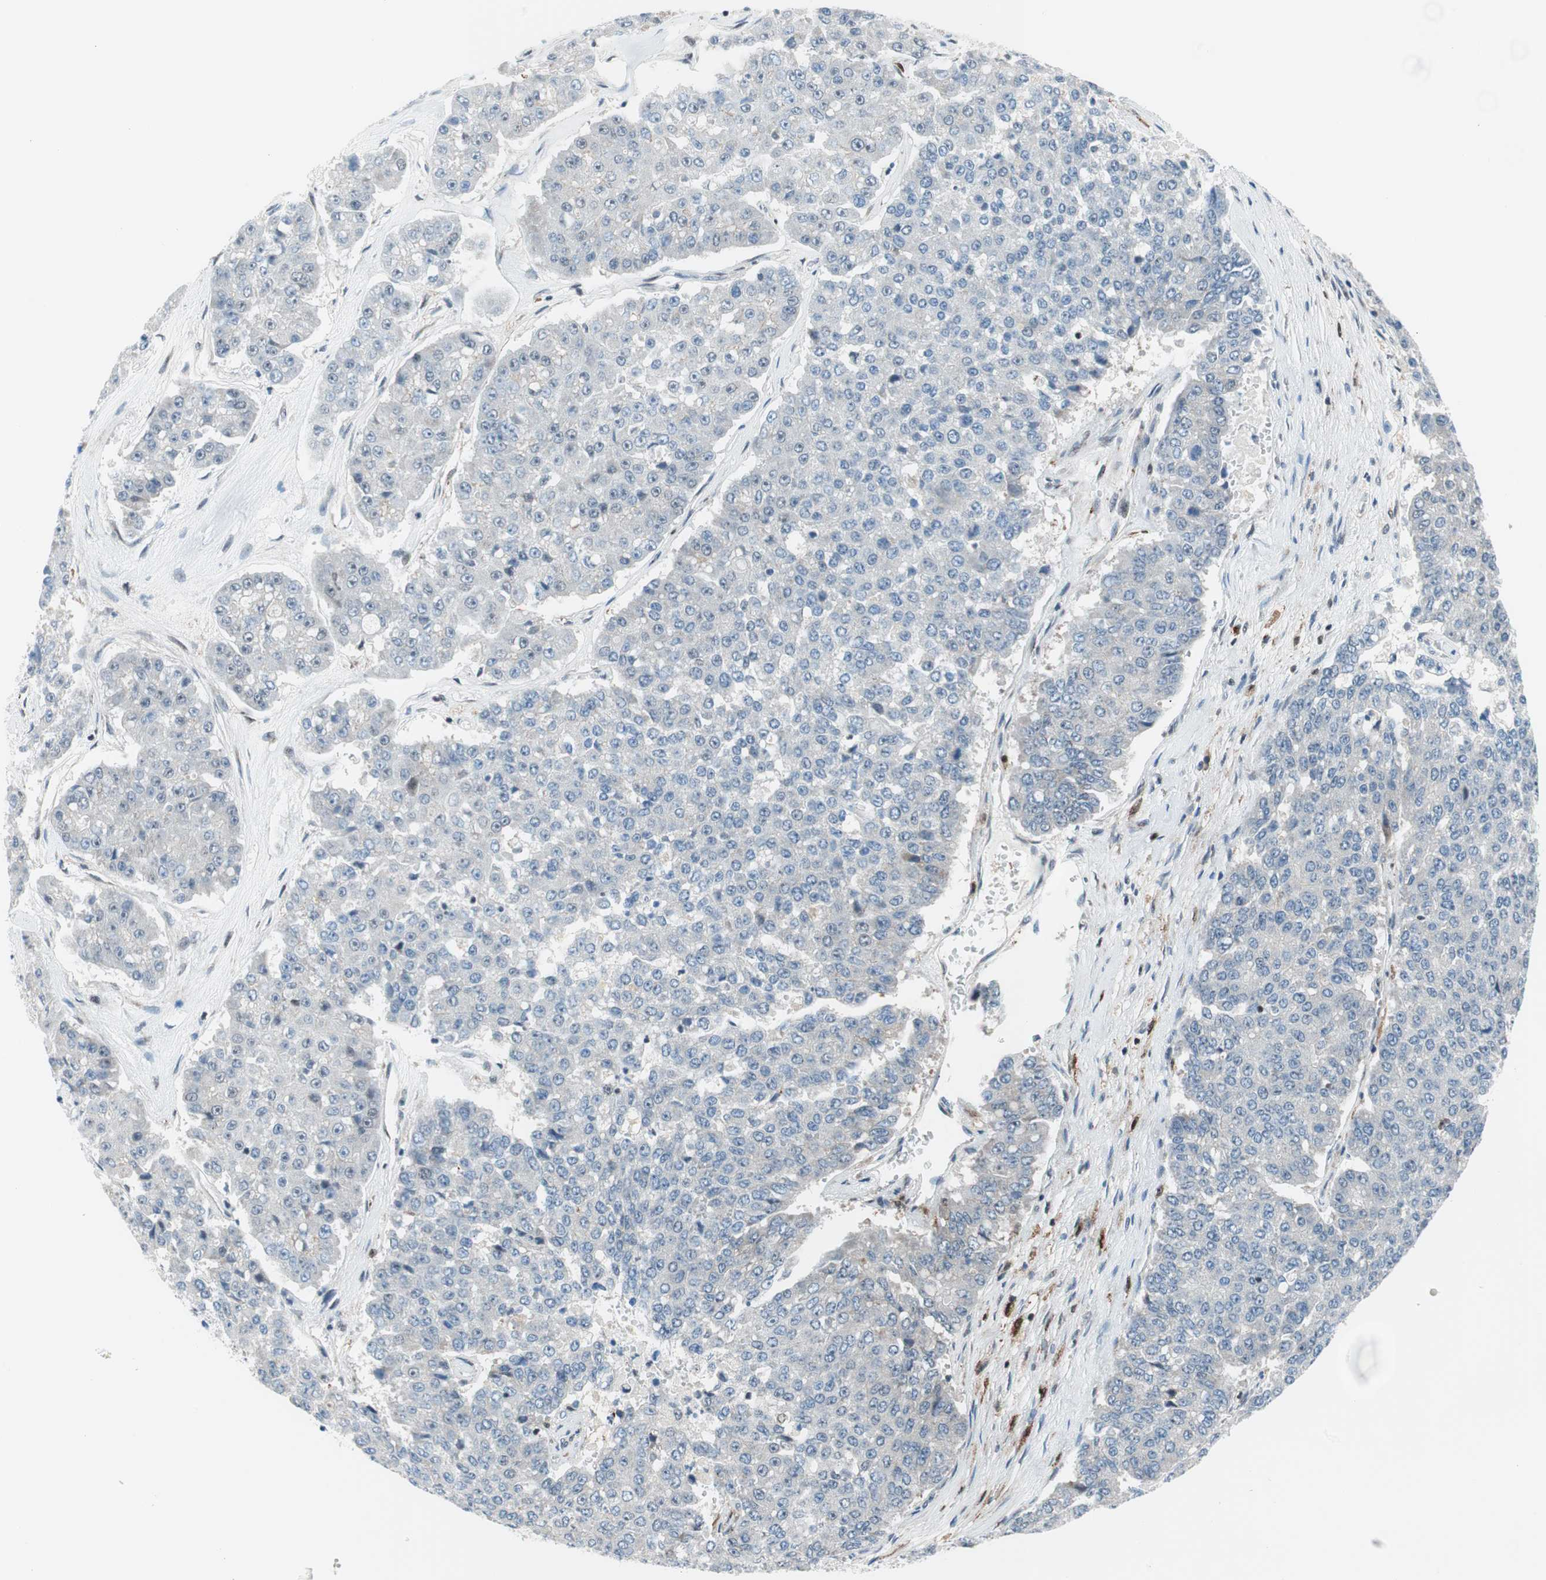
{"staining": {"intensity": "negative", "quantity": "none", "location": "none"}, "tissue": "pancreatic cancer", "cell_type": "Tumor cells", "image_type": "cancer", "snomed": [{"axis": "morphology", "description": "Adenocarcinoma, NOS"}, {"axis": "topography", "description": "Pancreas"}], "caption": "DAB (3,3'-diaminobenzidine) immunohistochemical staining of human pancreatic adenocarcinoma shows no significant staining in tumor cells.", "gene": "RGS10", "patient": {"sex": "male", "age": 50}}